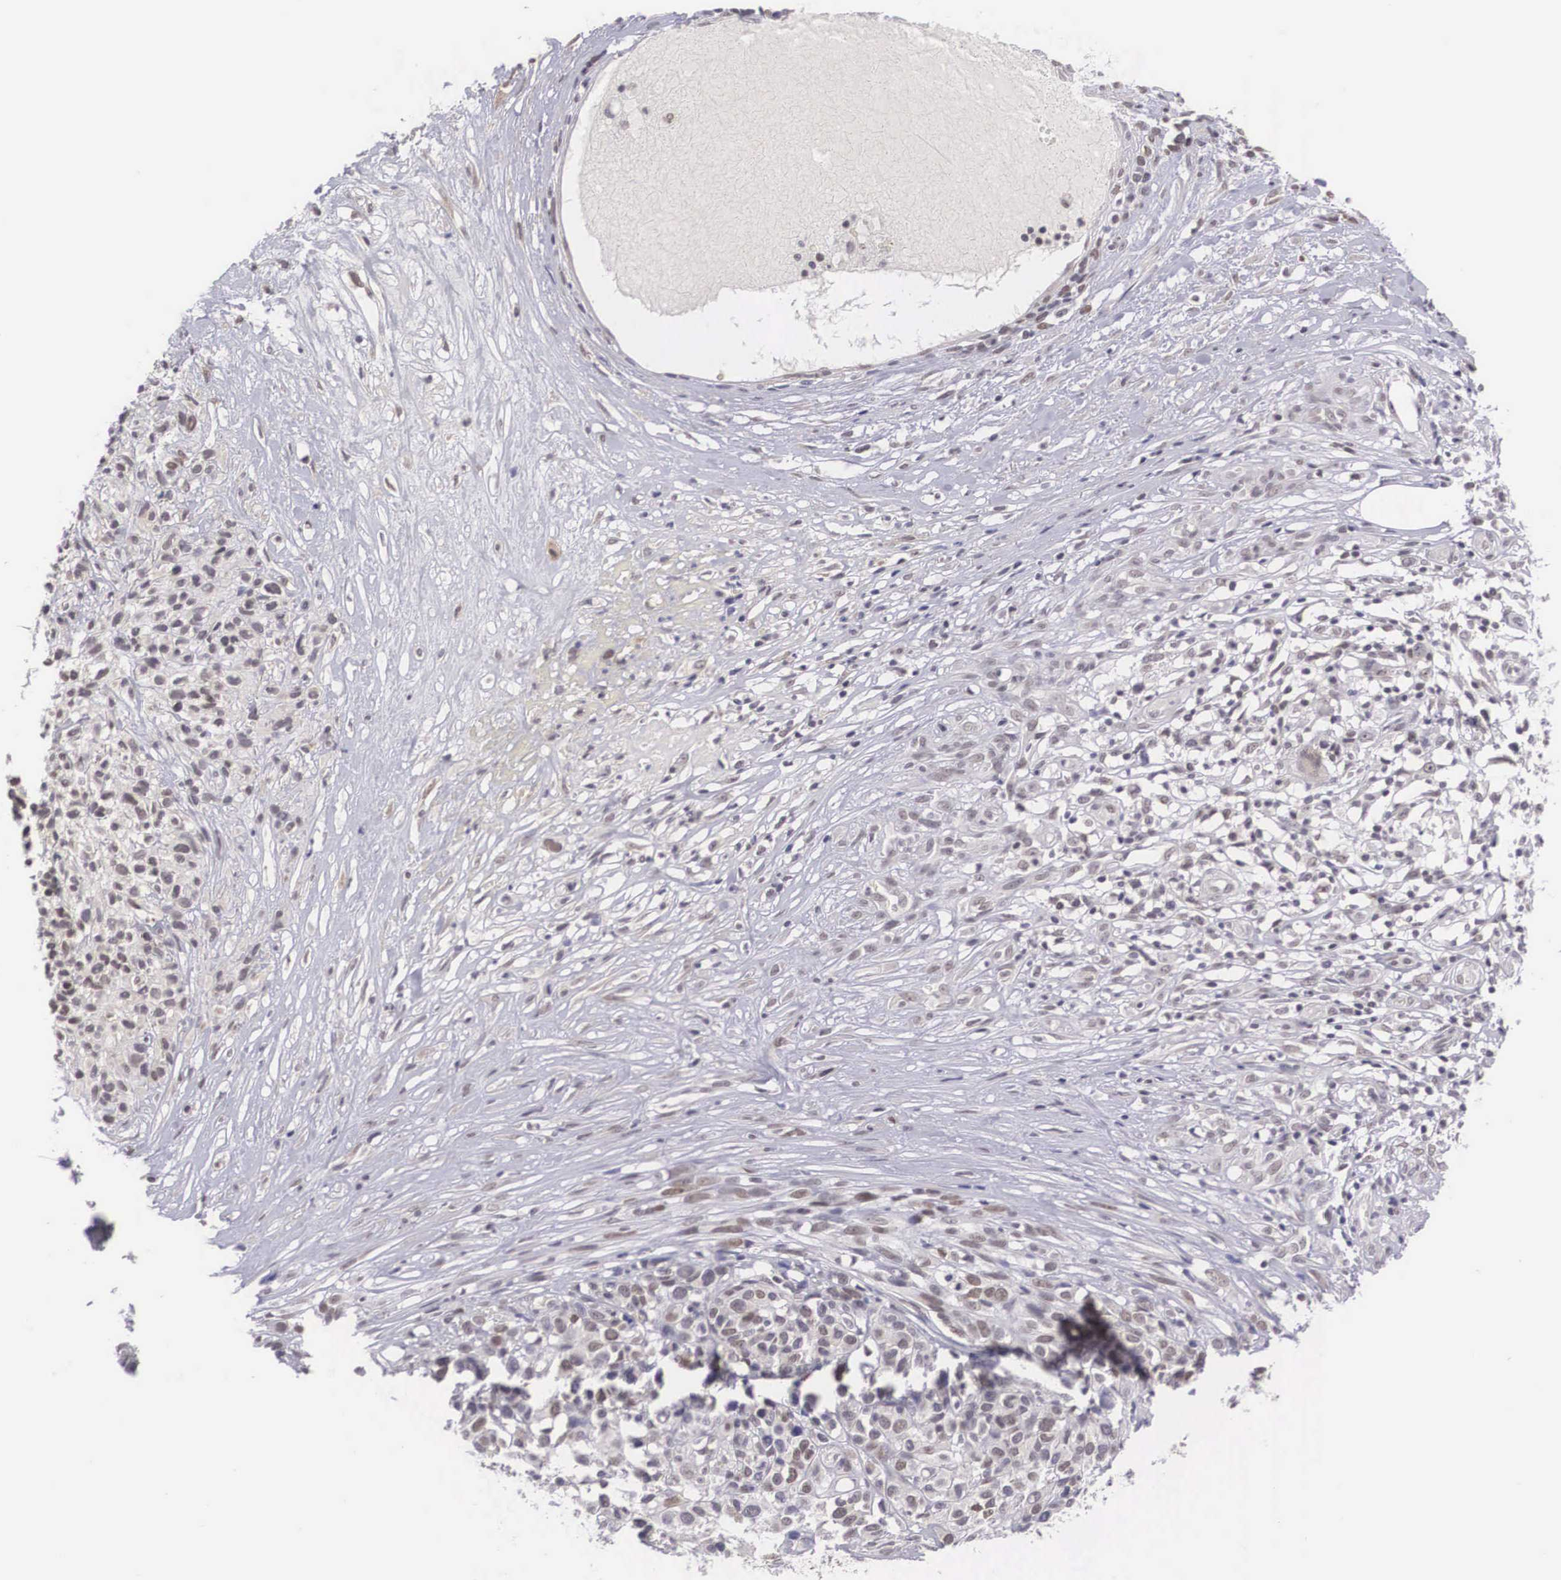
{"staining": {"intensity": "weak", "quantity": "25%-75%", "location": "cytoplasmic/membranous,nuclear"}, "tissue": "melanoma", "cell_type": "Tumor cells", "image_type": "cancer", "snomed": [{"axis": "morphology", "description": "Malignant melanoma, NOS"}, {"axis": "topography", "description": "Skin"}], "caption": "Tumor cells display low levels of weak cytoplasmic/membranous and nuclear staining in about 25%-75% of cells in melanoma.", "gene": "NINL", "patient": {"sex": "female", "age": 85}}